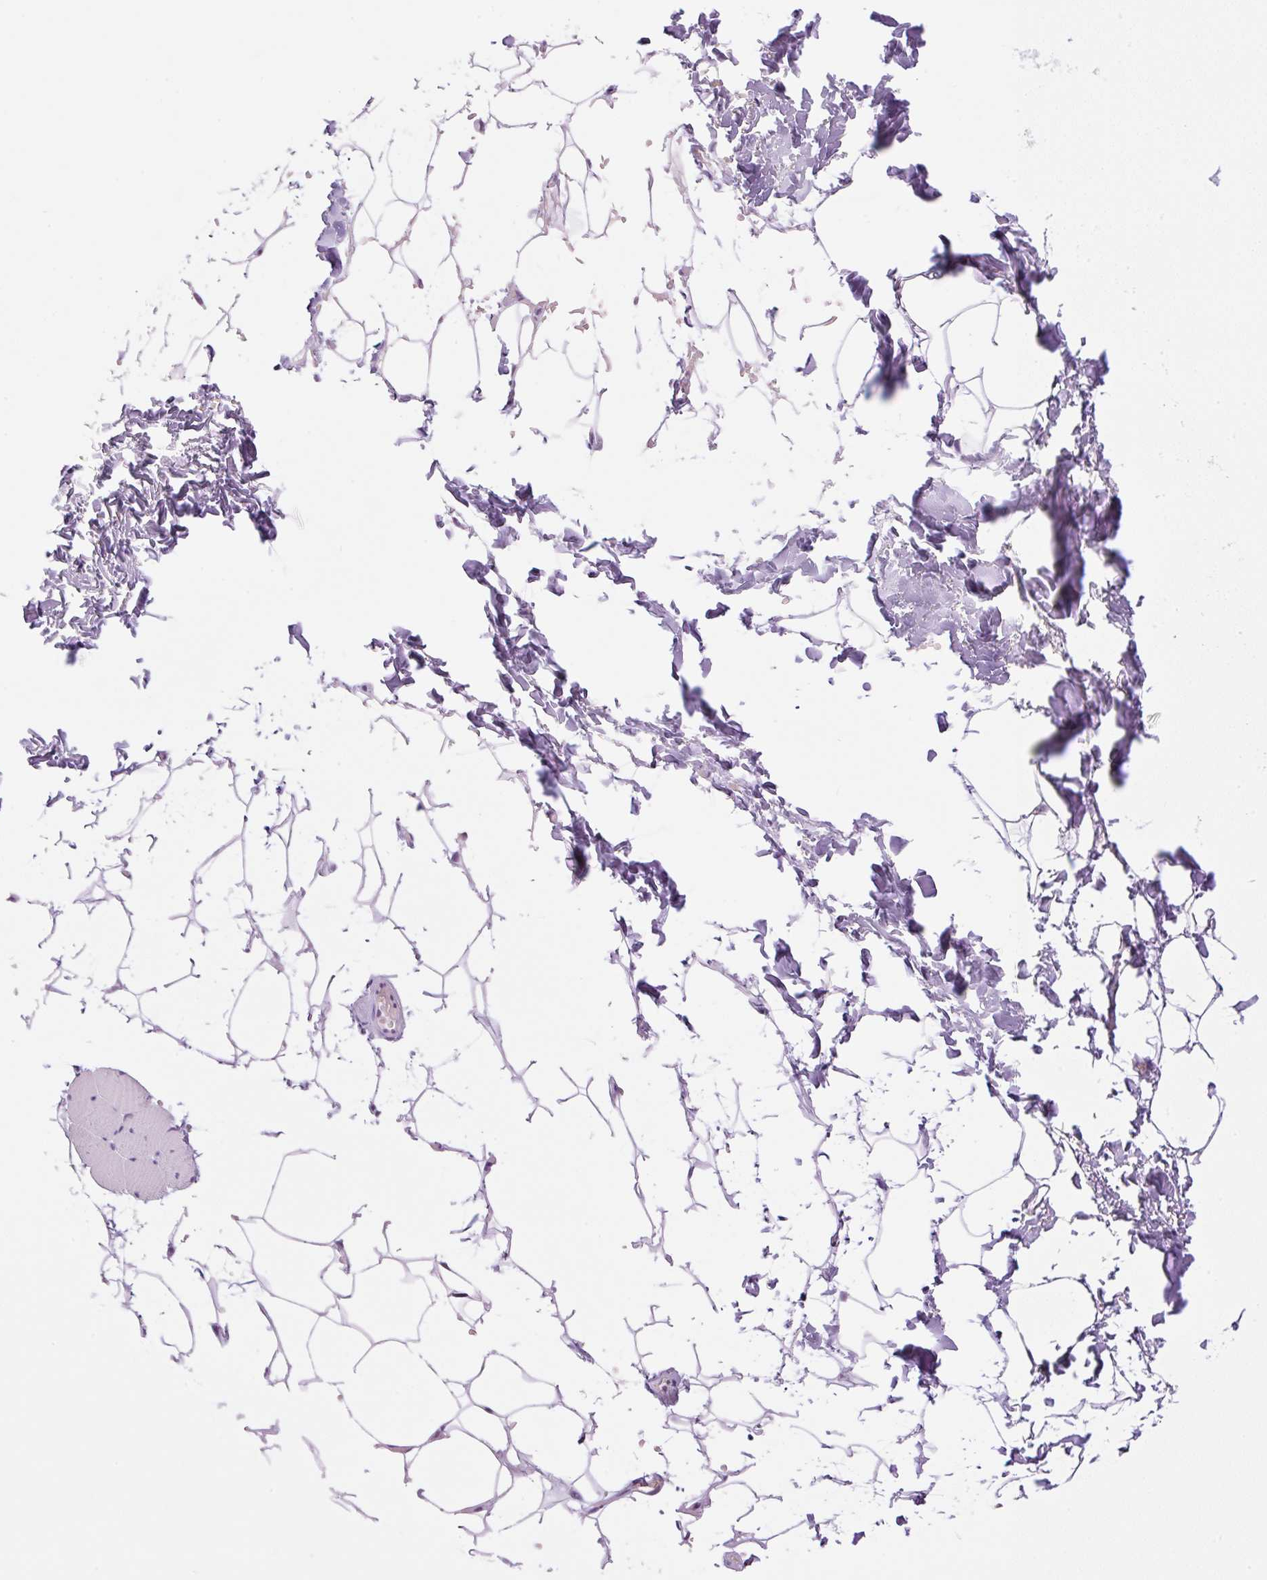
{"staining": {"intensity": "negative", "quantity": "none", "location": "none"}, "tissue": "adipose tissue", "cell_type": "Adipocytes", "image_type": "normal", "snomed": [{"axis": "morphology", "description": "Normal tissue, NOS"}, {"axis": "topography", "description": "Skin"}, {"axis": "topography", "description": "Peripheral nerve tissue"}], "caption": "This is an IHC photomicrograph of normal human adipose tissue. There is no positivity in adipocytes.", "gene": "PALM3", "patient": {"sex": "female", "age": 56}}